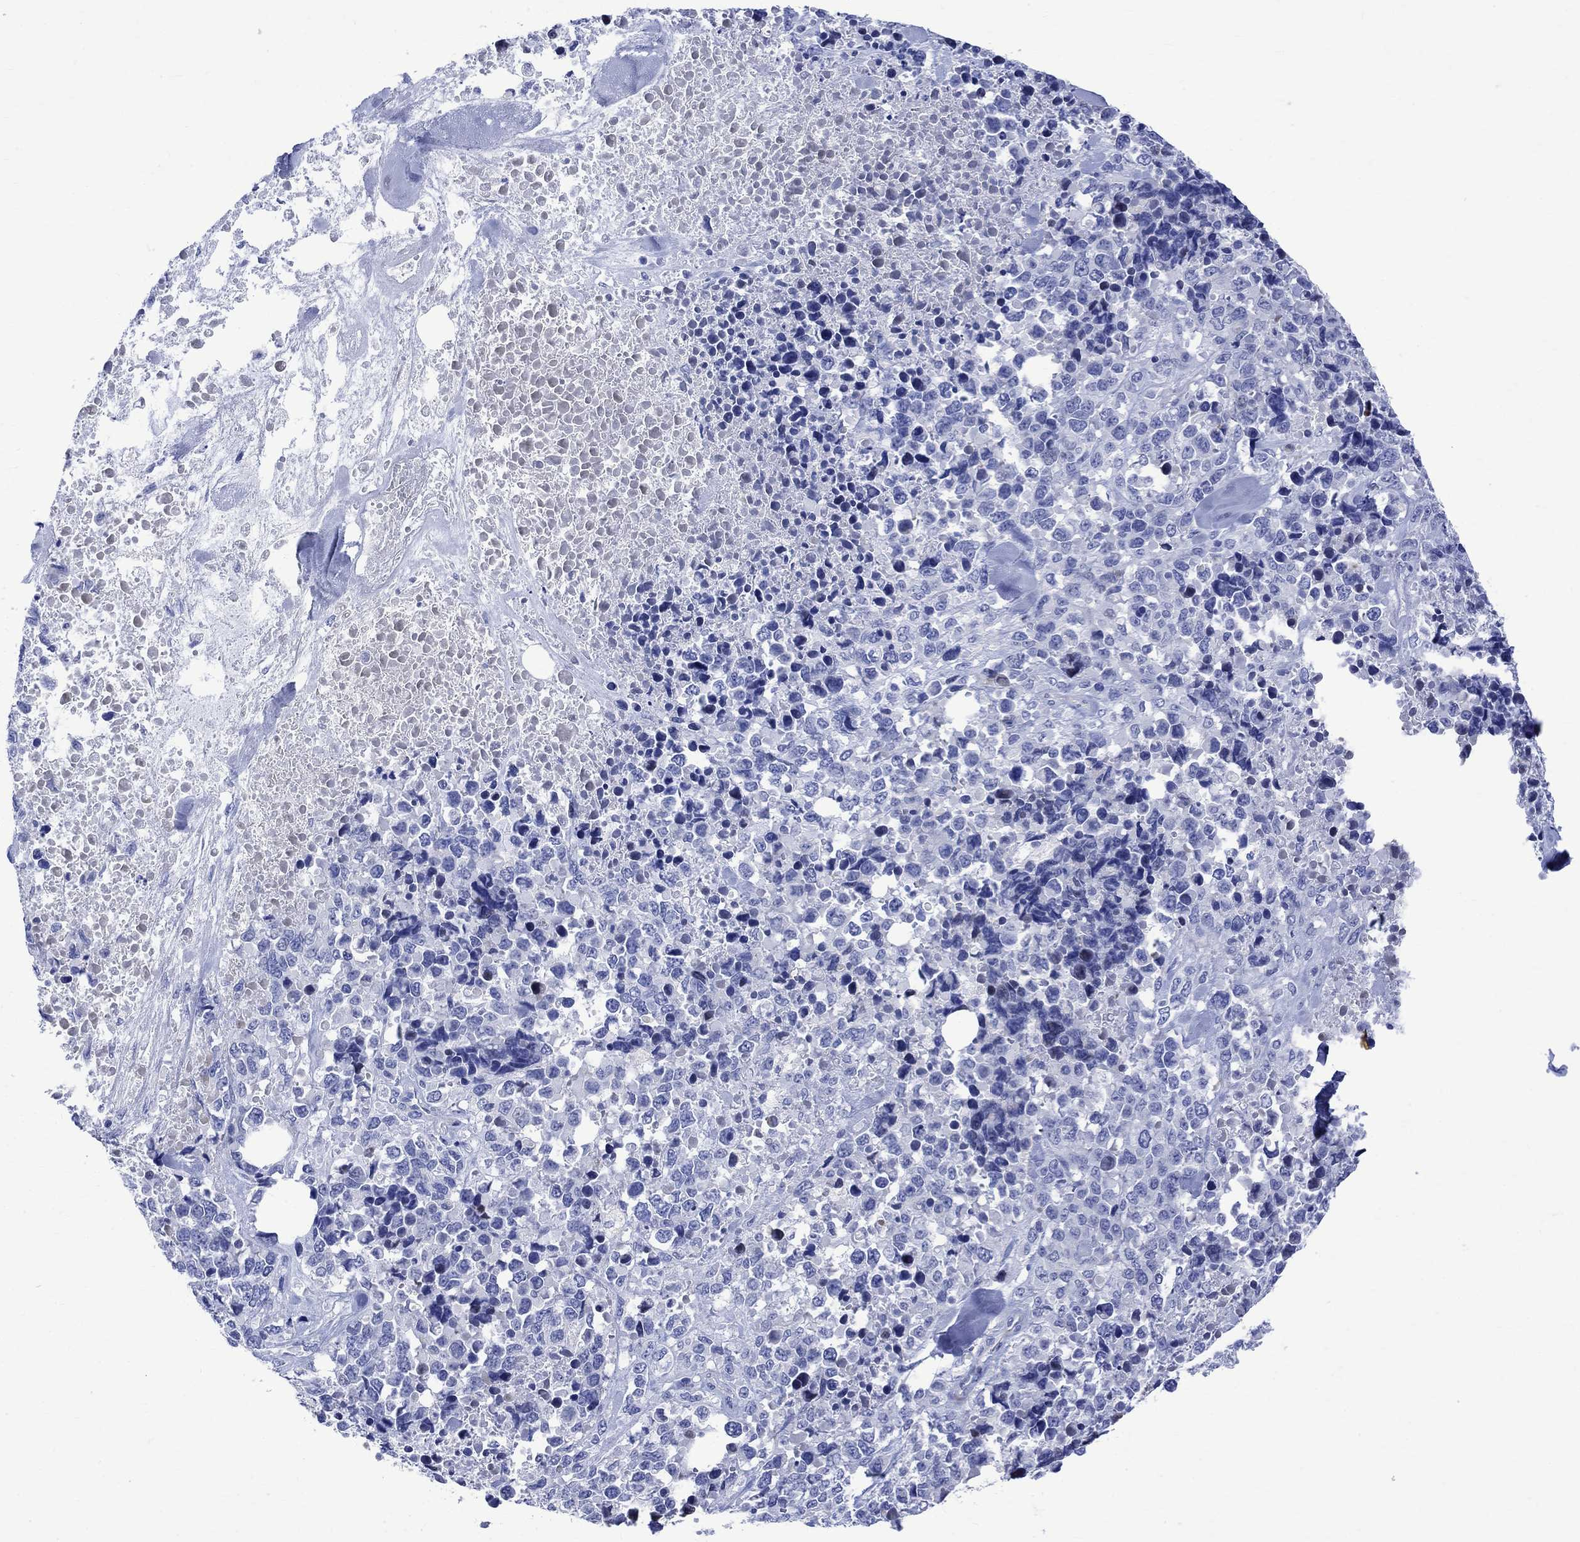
{"staining": {"intensity": "negative", "quantity": "none", "location": "none"}, "tissue": "melanoma", "cell_type": "Tumor cells", "image_type": "cancer", "snomed": [{"axis": "morphology", "description": "Malignant melanoma, Metastatic site"}, {"axis": "topography", "description": "Skin"}], "caption": "A histopathology image of malignant melanoma (metastatic site) stained for a protein exhibits no brown staining in tumor cells. (DAB immunohistochemistry (IHC), high magnification).", "gene": "PARVB", "patient": {"sex": "male", "age": 84}}